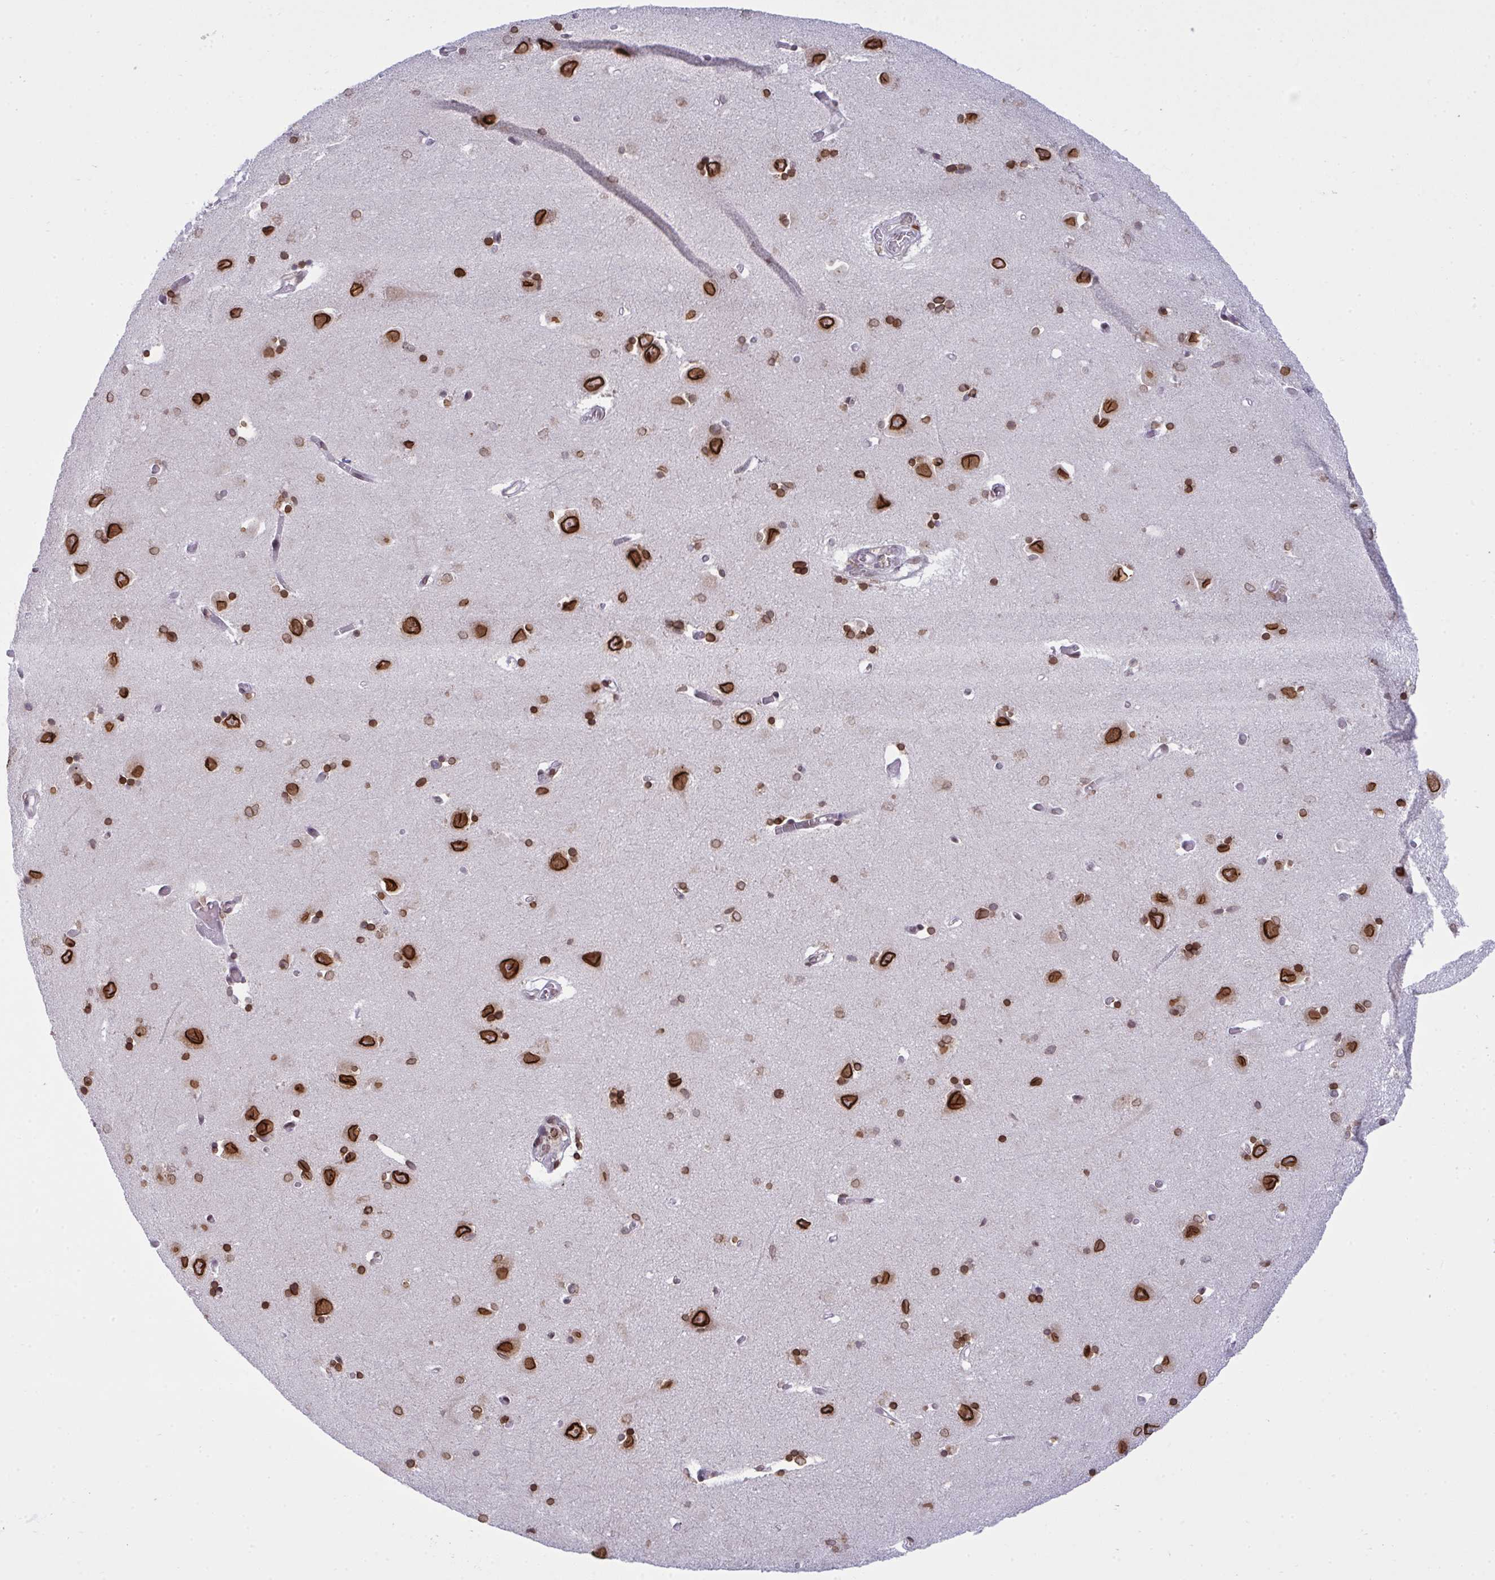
{"staining": {"intensity": "strong", "quantity": ">75%", "location": "cytoplasmic/membranous,nuclear"}, "tissue": "caudate", "cell_type": "Glial cells", "image_type": "normal", "snomed": [{"axis": "morphology", "description": "Normal tissue, NOS"}, {"axis": "topography", "description": "Lateral ventricle wall"}, {"axis": "topography", "description": "Hippocampus"}], "caption": "Glial cells display high levels of strong cytoplasmic/membranous,nuclear positivity in approximately >75% of cells in unremarkable caudate.", "gene": "RANBP2", "patient": {"sex": "female", "age": 63}}